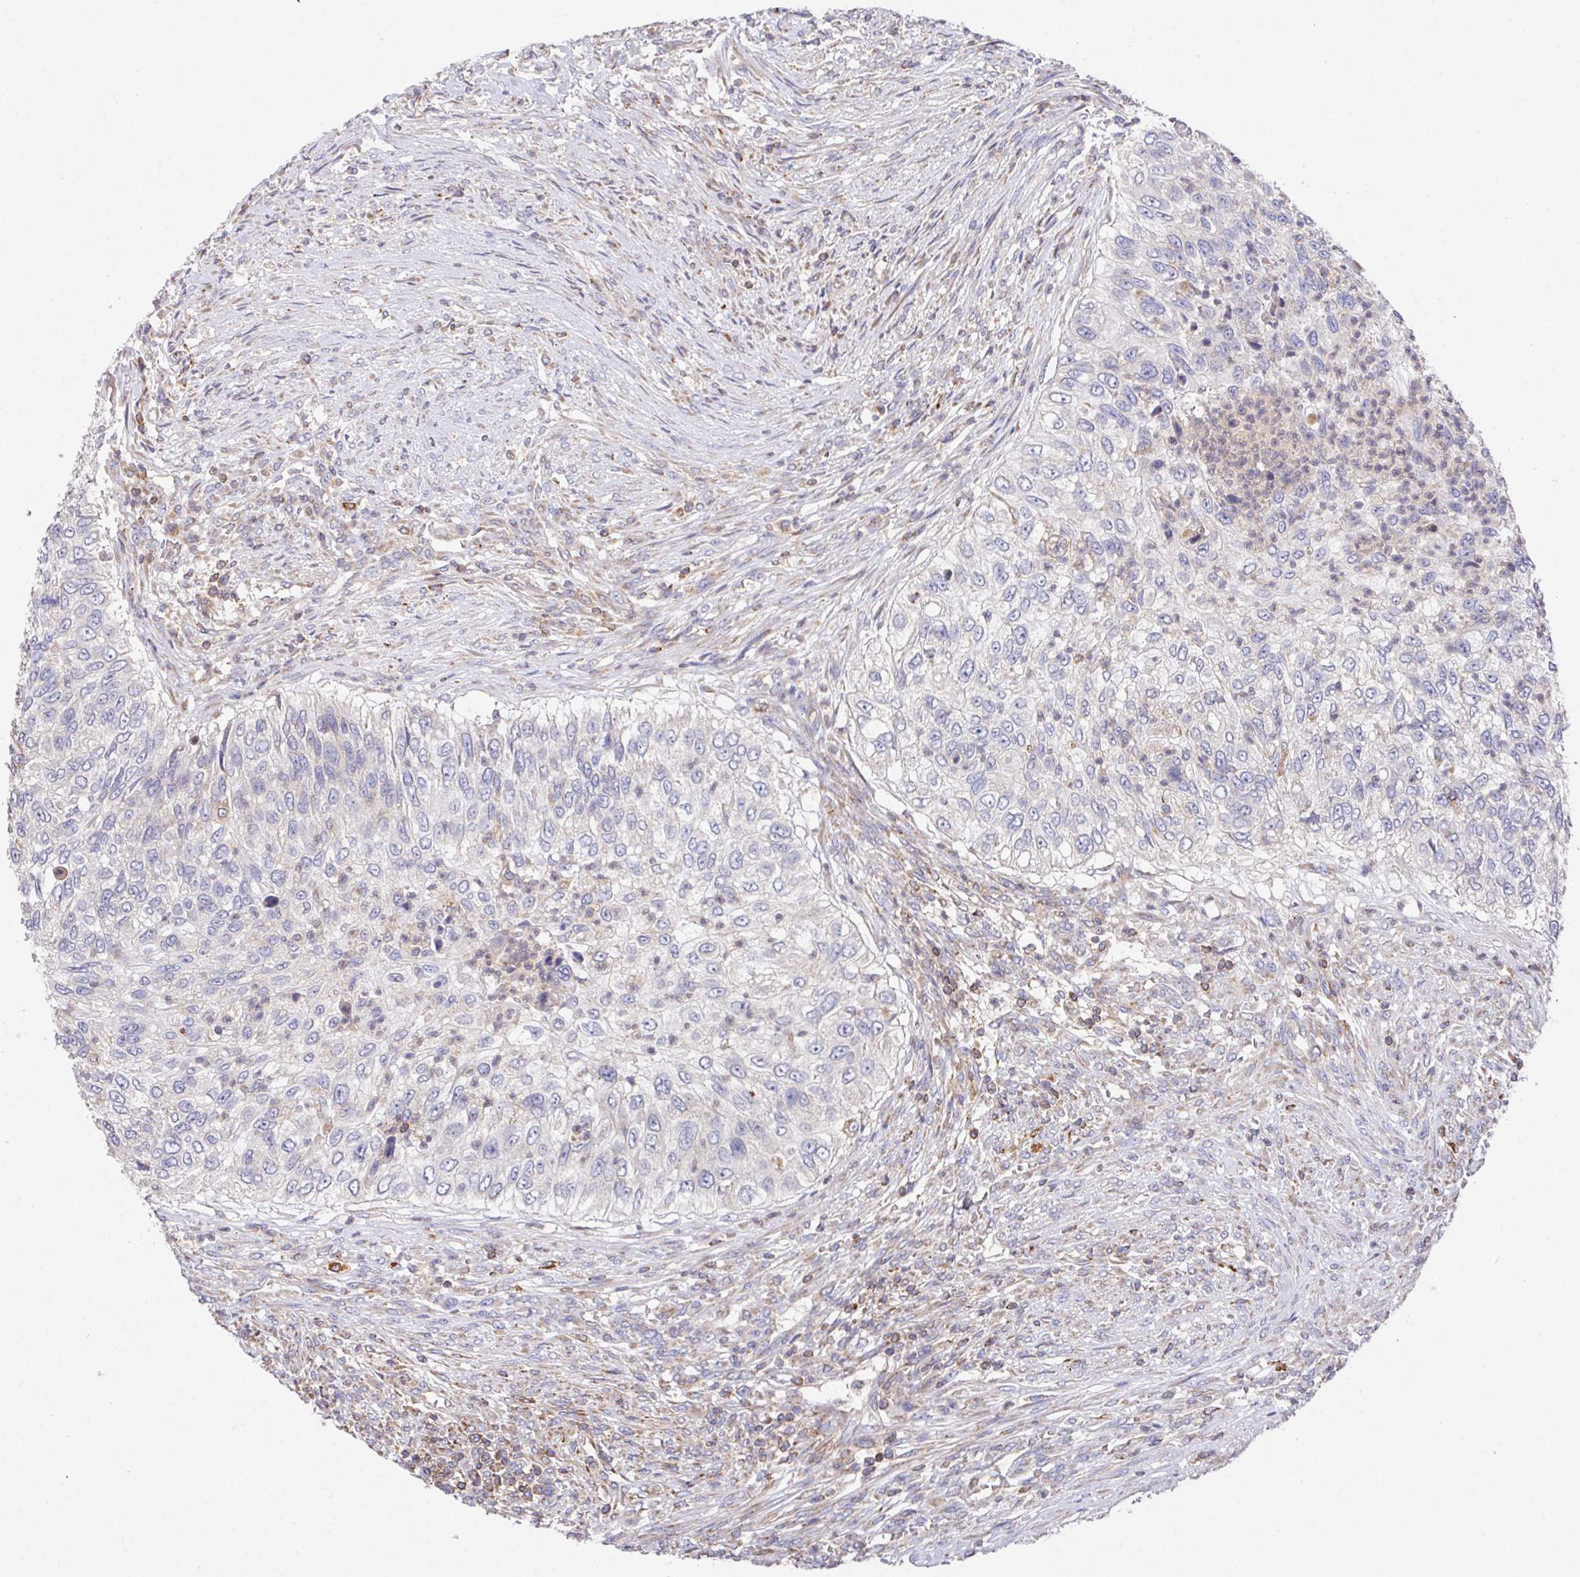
{"staining": {"intensity": "negative", "quantity": "none", "location": "none"}, "tissue": "urothelial cancer", "cell_type": "Tumor cells", "image_type": "cancer", "snomed": [{"axis": "morphology", "description": "Urothelial carcinoma, High grade"}, {"axis": "topography", "description": "Urinary bladder"}], "caption": "A high-resolution micrograph shows IHC staining of urothelial cancer, which reveals no significant expression in tumor cells.", "gene": "FAM241A", "patient": {"sex": "female", "age": 60}}